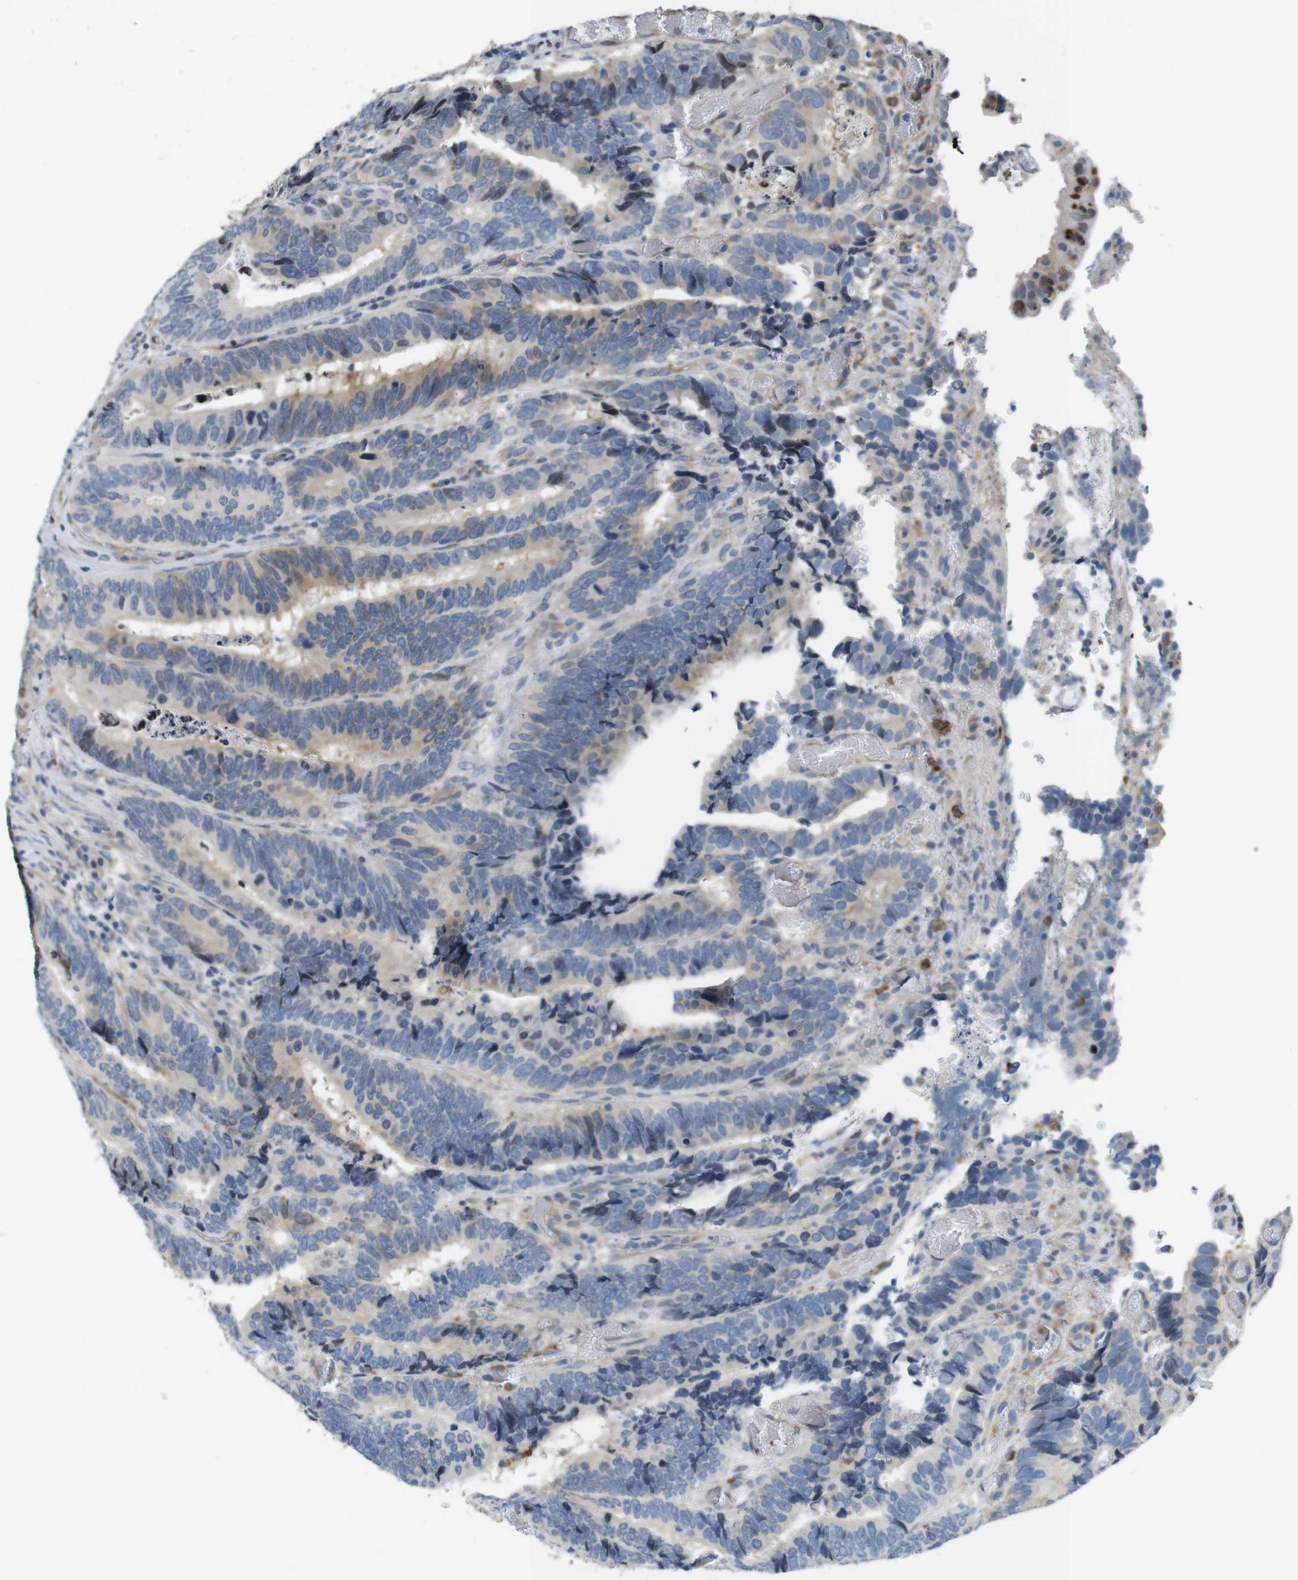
{"staining": {"intensity": "weak", "quantity": "25%-75%", "location": "cytoplasmic/membranous"}, "tissue": "colorectal cancer", "cell_type": "Tumor cells", "image_type": "cancer", "snomed": [{"axis": "morphology", "description": "Adenocarcinoma, NOS"}, {"axis": "topography", "description": "Colon"}], "caption": "Immunohistochemical staining of colorectal cancer reveals low levels of weak cytoplasmic/membranous expression in about 25%-75% of tumor cells. Nuclei are stained in blue.", "gene": "PCDH10", "patient": {"sex": "male", "age": 72}}